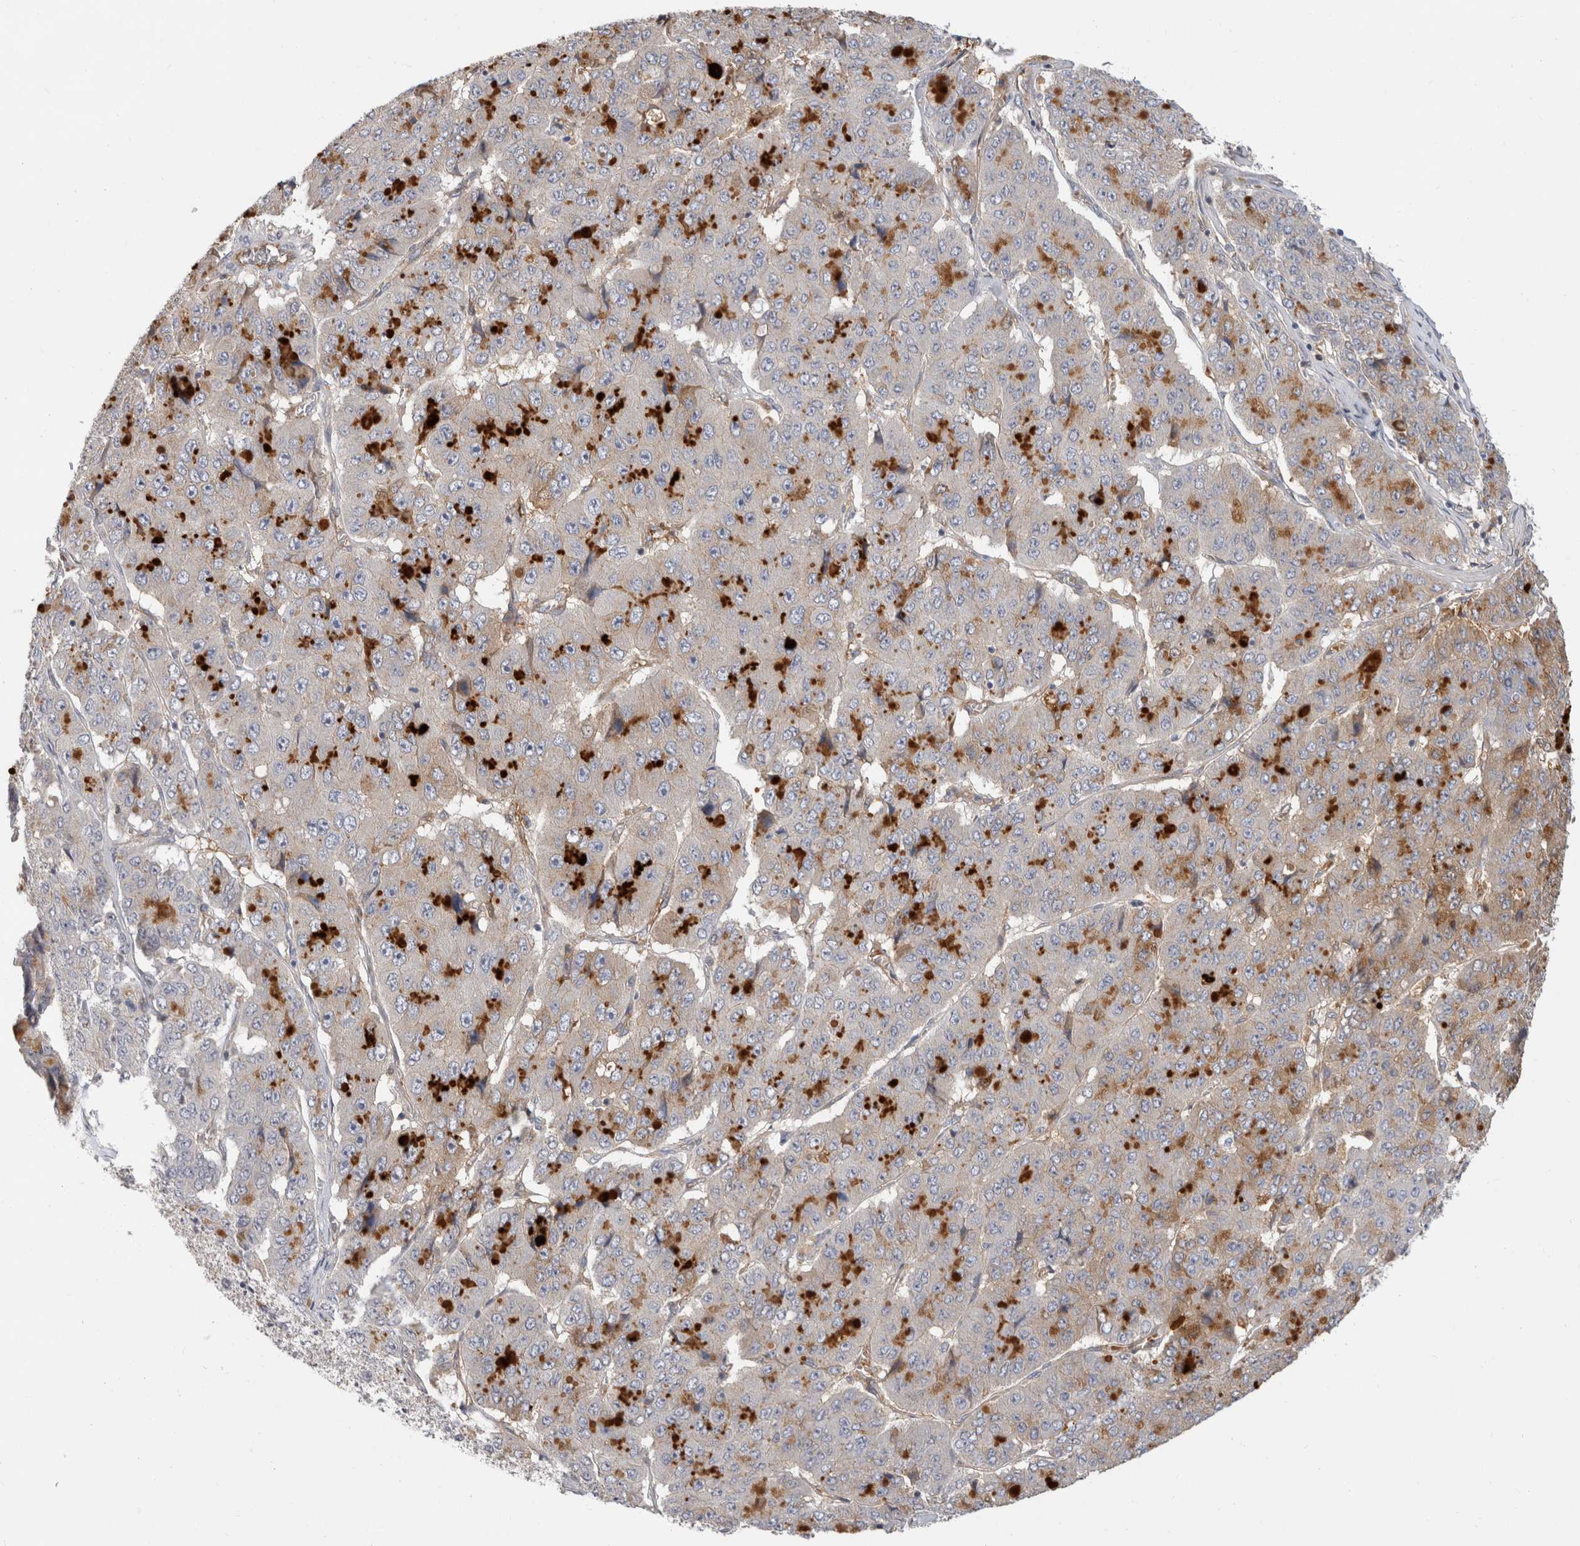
{"staining": {"intensity": "moderate", "quantity": "<25%", "location": "cytoplasmic/membranous"}, "tissue": "pancreatic cancer", "cell_type": "Tumor cells", "image_type": "cancer", "snomed": [{"axis": "morphology", "description": "Adenocarcinoma, NOS"}, {"axis": "topography", "description": "Pancreas"}], "caption": "DAB immunohistochemical staining of human pancreatic cancer shows moderate cytoplasmic/membranous protein positivity in approximately <25% of tumor cells.", "gene": "AFP", "patient": {"sex": "male", "age": 50}}